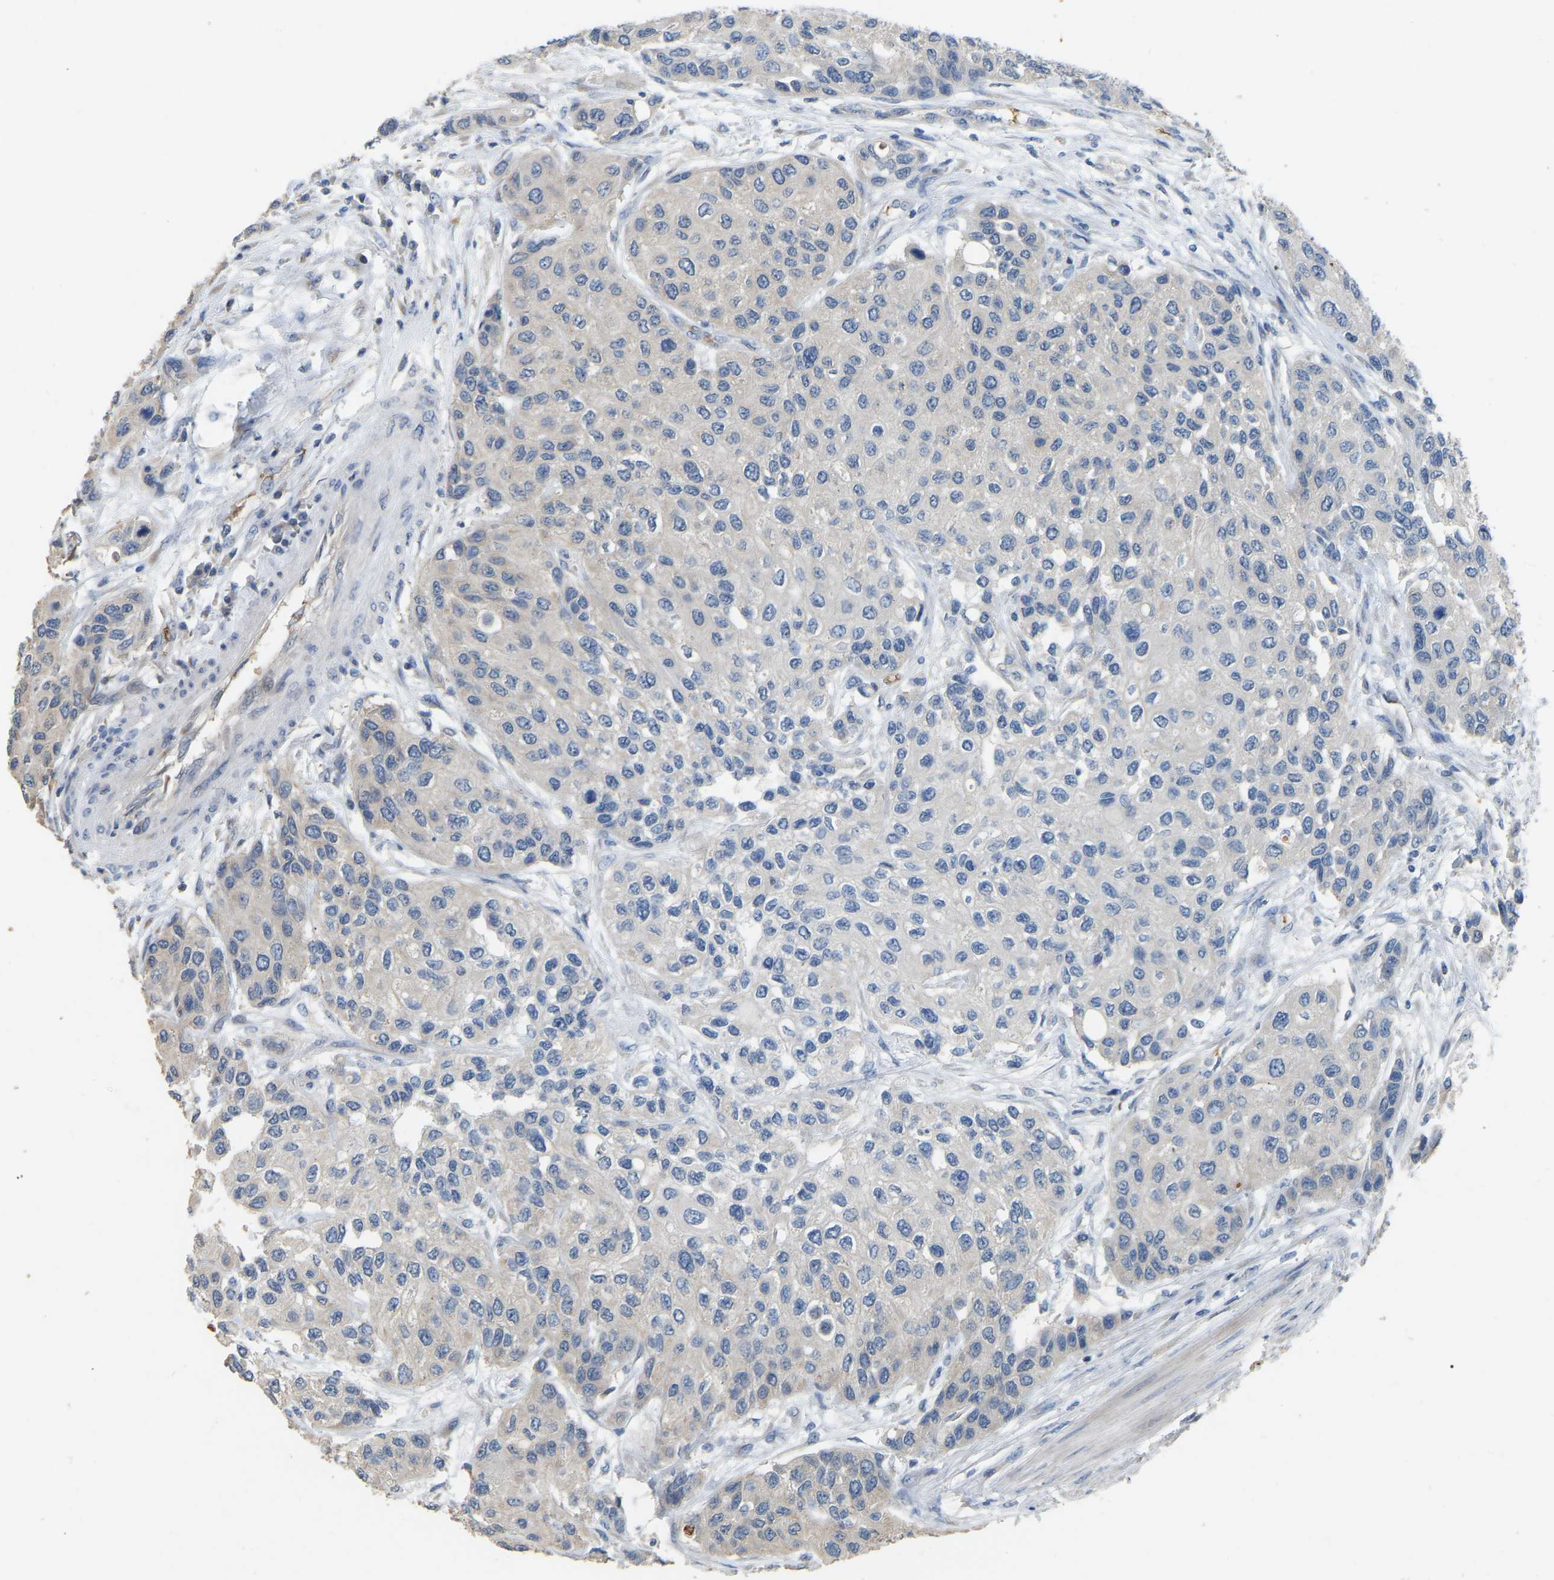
{"staining": {"intensity": "negative", "quantity": "none", "location": "none"}, "tissue": "urothelial cancer", "cell_type": "Tumor cells", "image_type": "cancer", "snomed": [{"axis": "morphology", "description": "Urothelial carcinoma, High grade"}, {"axis": "topography", "description": "Urinary bladder"}], "caption": "This image is of urothelial cancer stained with immunohistochemistry to label a protein in brown with the nuclei are counter-stained blue. There is no staining in tumor cells.", "gene": "CFAP298", "patient": {"sex": "female", "age": 56}}